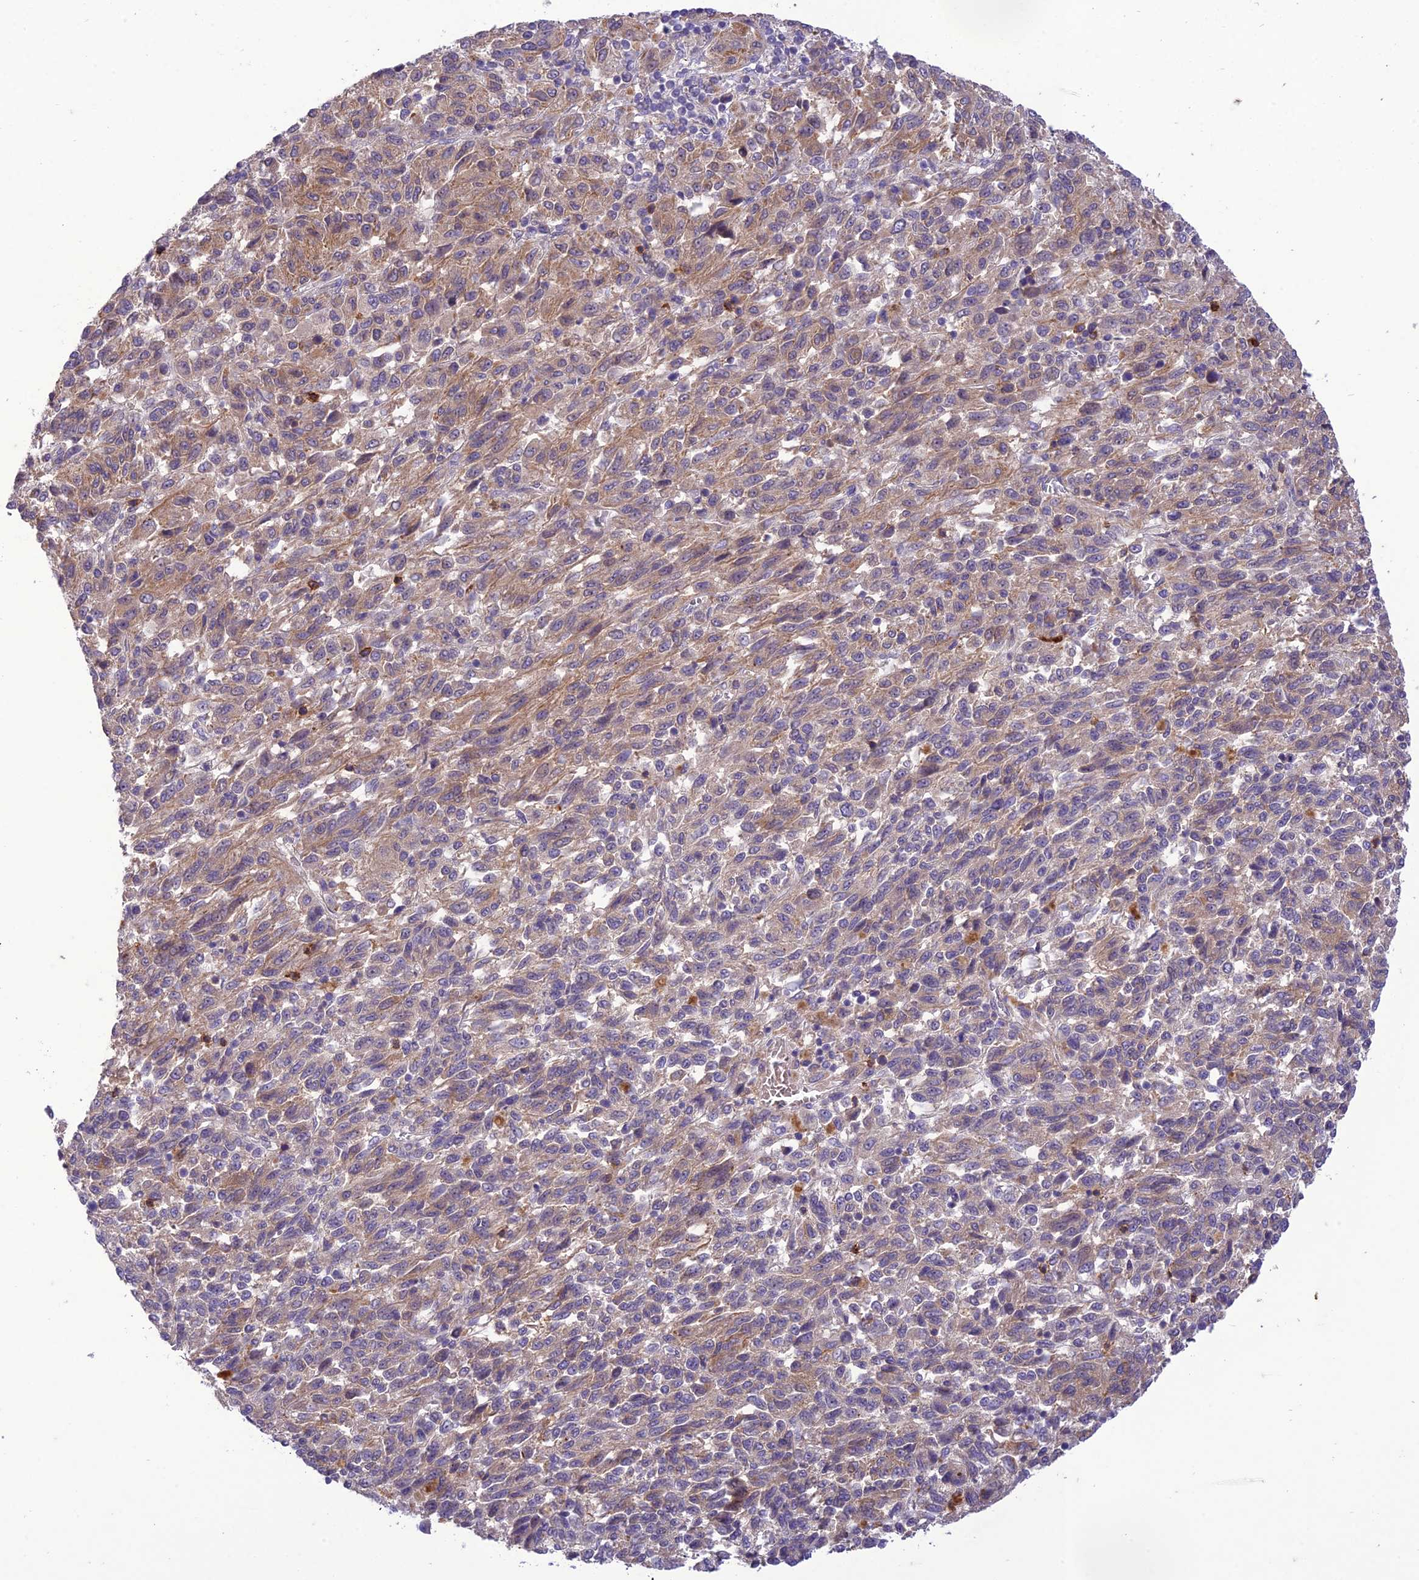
{"staining": {"intensity": "weak", "quantity": "25%-75%", "location": "cytoplasmic/membranous"}, "tissue": "melanoma", "cell_type": "Tumor cells", "image_type": "cancer", "snomed": [{"axis": "morphology", "description": "Malignant melanoma, Metastatic site"}, {"axis": "topography", "description": "Lung"}], "caption": "Protein expression analysis of human melanoma reveals weak cytoplasmic/membranous positivity in approximately 25%-75% of tumor cells.", "gene": "ITGAE", "patient": {"sex": "male", "age": 64}}